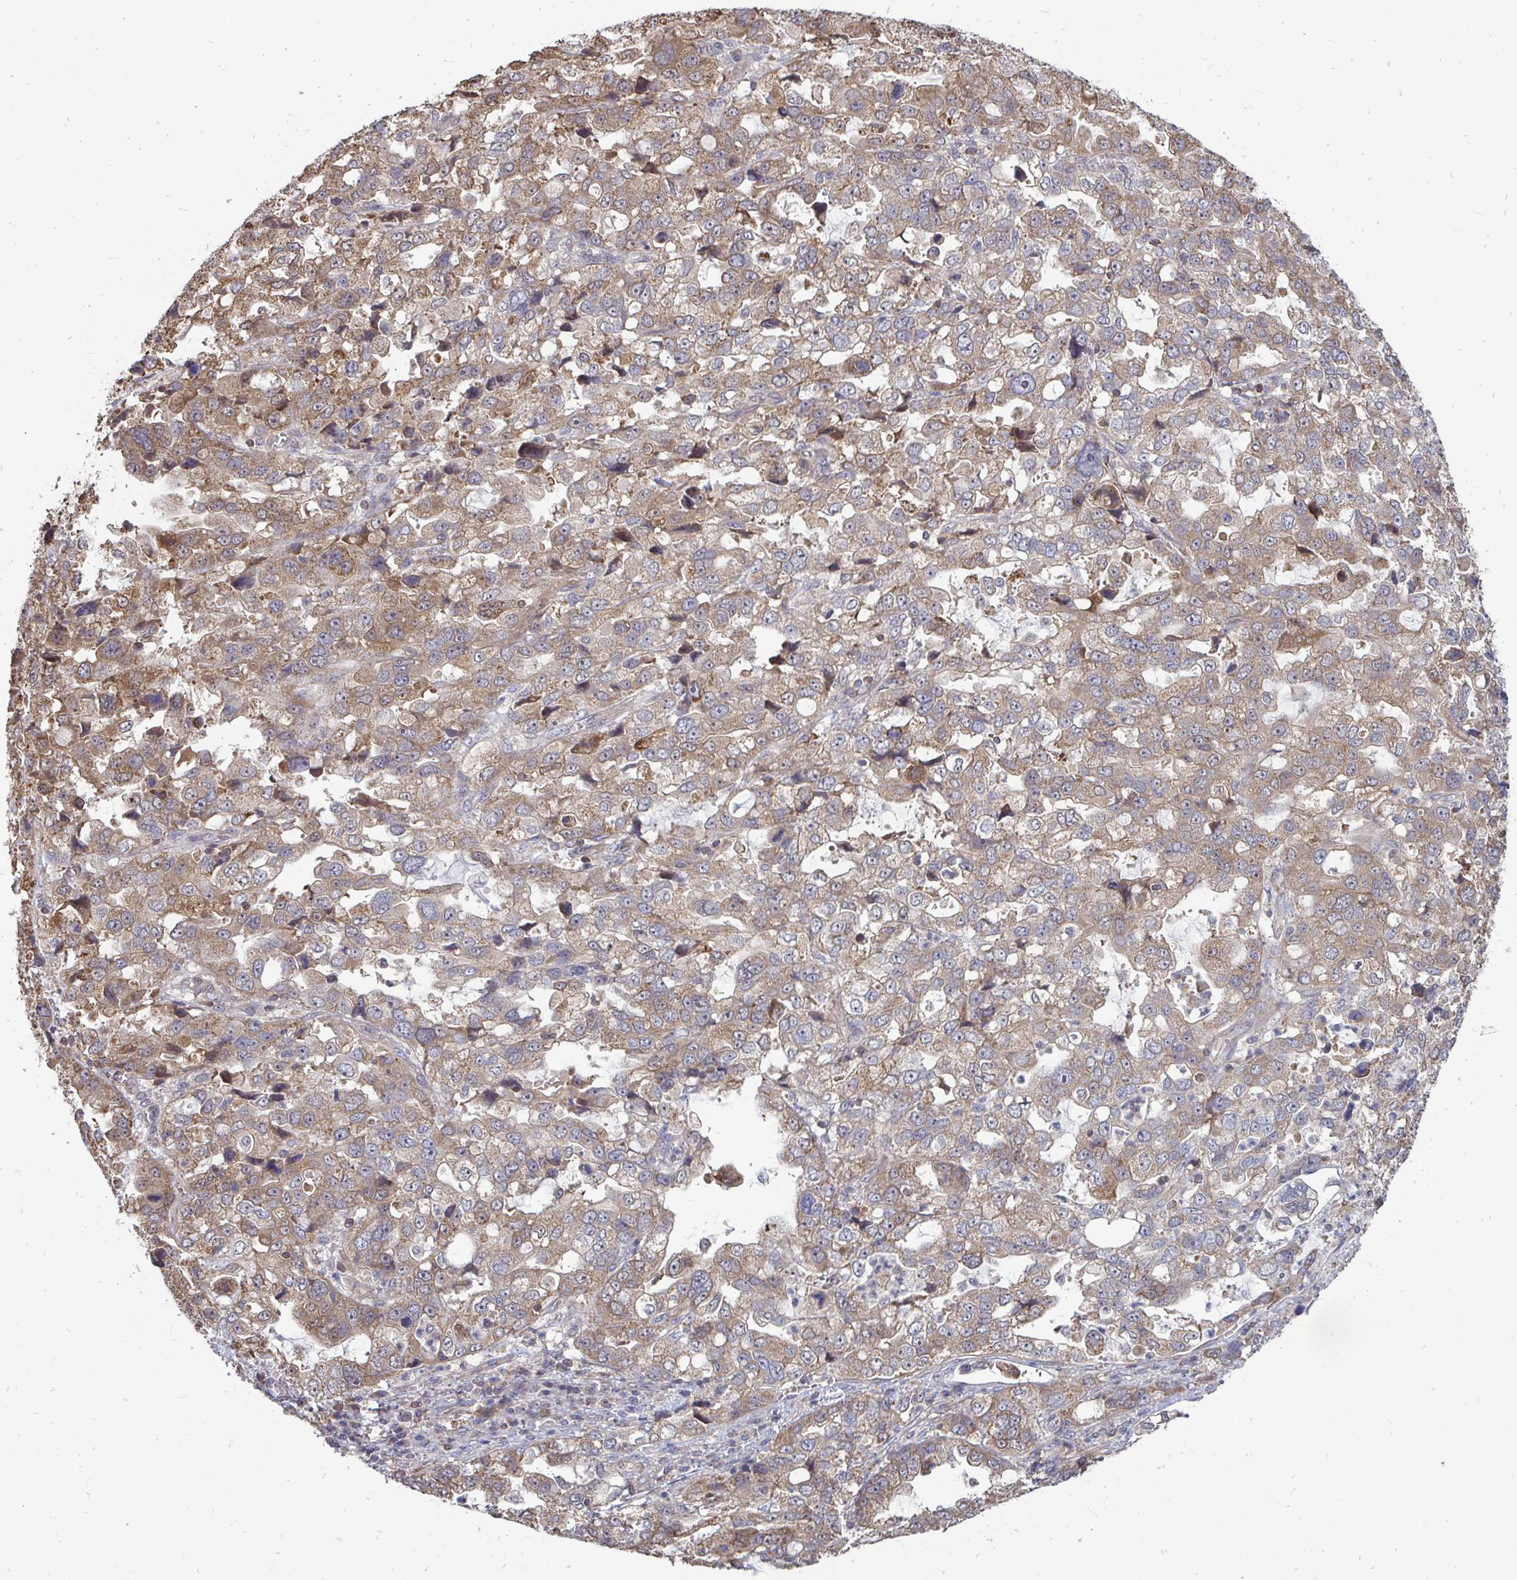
{"staining": {"intensity": "weak", "quantity": ">75%", "location": "cytoplasmic/membranous"}, "tissue": "stomach cancer", "cell_type": "Tumor cells", "image_type": "cancer", "snomed": [{"axis": "morphology", "description": "Adenocarcinoma, NOS"}, {"axis": "topography", "description": "Stomach, upper"}], "caption": "The micrograph displays a brown stain indicating the presence of a protein in the cytoplasmic/membranous of tumor cells in stomach cancer (adenocarcinoma).", "gene": "DNAJA2", "patient": {"sex": "female", "age": 81}}